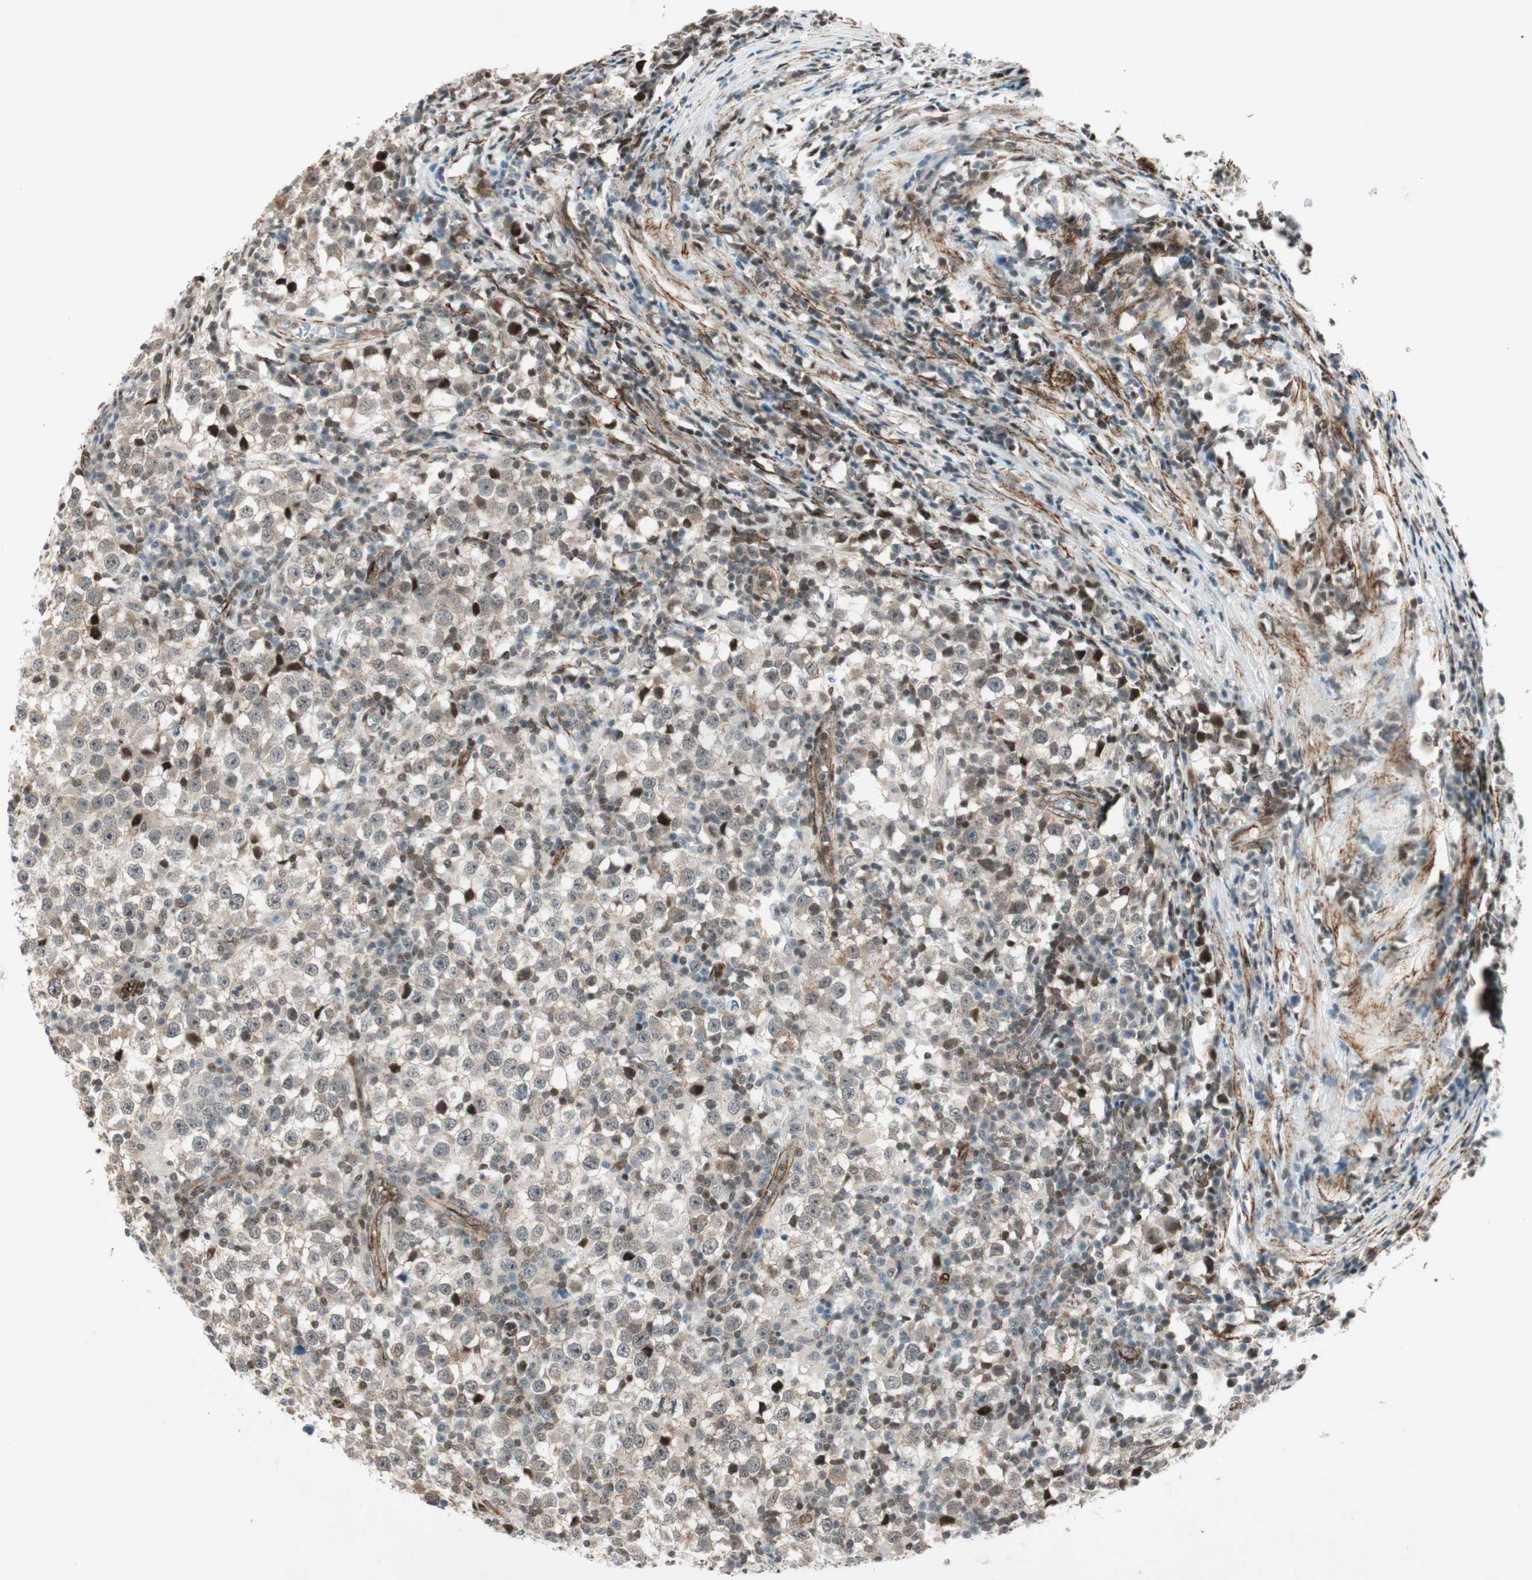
{"staining": {"intensity": "weak", "quantity": ">75%", "location": "nuclear"}, "tissue": "testis cancer", "cell_type": "Tumor cells", "image_type": "cancer", "snomed": [{"axis": "morphology", "description": "Seminoma, NOS"}, {"axis": "topography", "description": "Testis"}], "caption": "This image shows IHC staining of human seminoma (testis), with low weak nuclear positivity in approximately >75% of tumor cells.", "gene": "CDK19", "patient": {"sex": "male", "age": 65}}